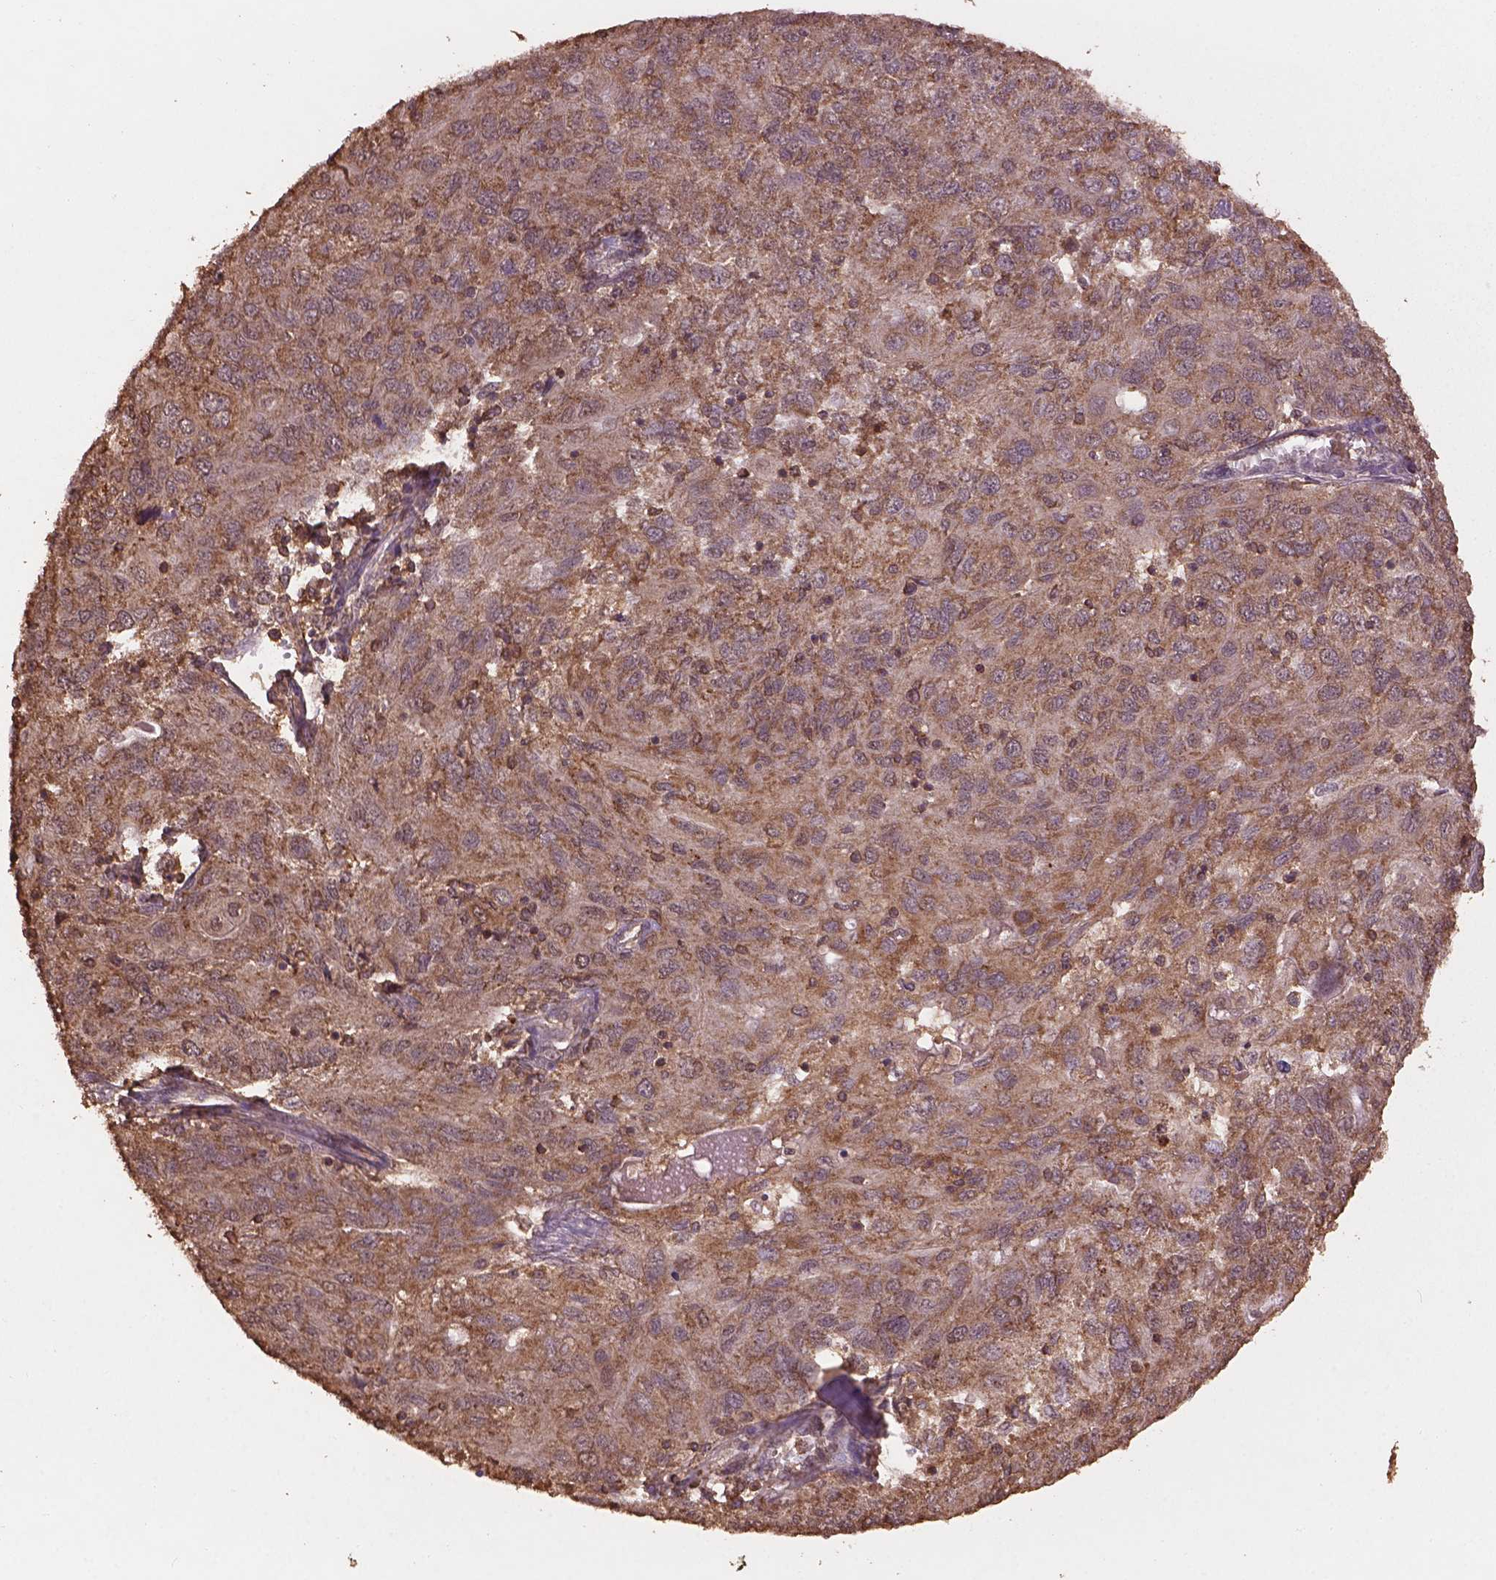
{"staining": {"intensity": "weak", "quantity": ">75%", "location": "cytoplasmic/membranous,nuclear"}, "tissue": "ovarian cancer", "cell_type": "Tumor cells", "image_type": "cancer", "snomed": [{"axis": "morphology", "description": "Carcinoma, endometroid"}, {"axis": "topography", "description": "Ovary"}], "caption": "A photomicrograph showing weak cytoplasmic/membranous and nuclear staining in approximately >75% of tumor cells in ovarian cancer (endometroid carcinoma), as visualized by brown immunohistochemical staining.", "gene": "BABAM1", "patient": {"sex": "female", "age": 50}}